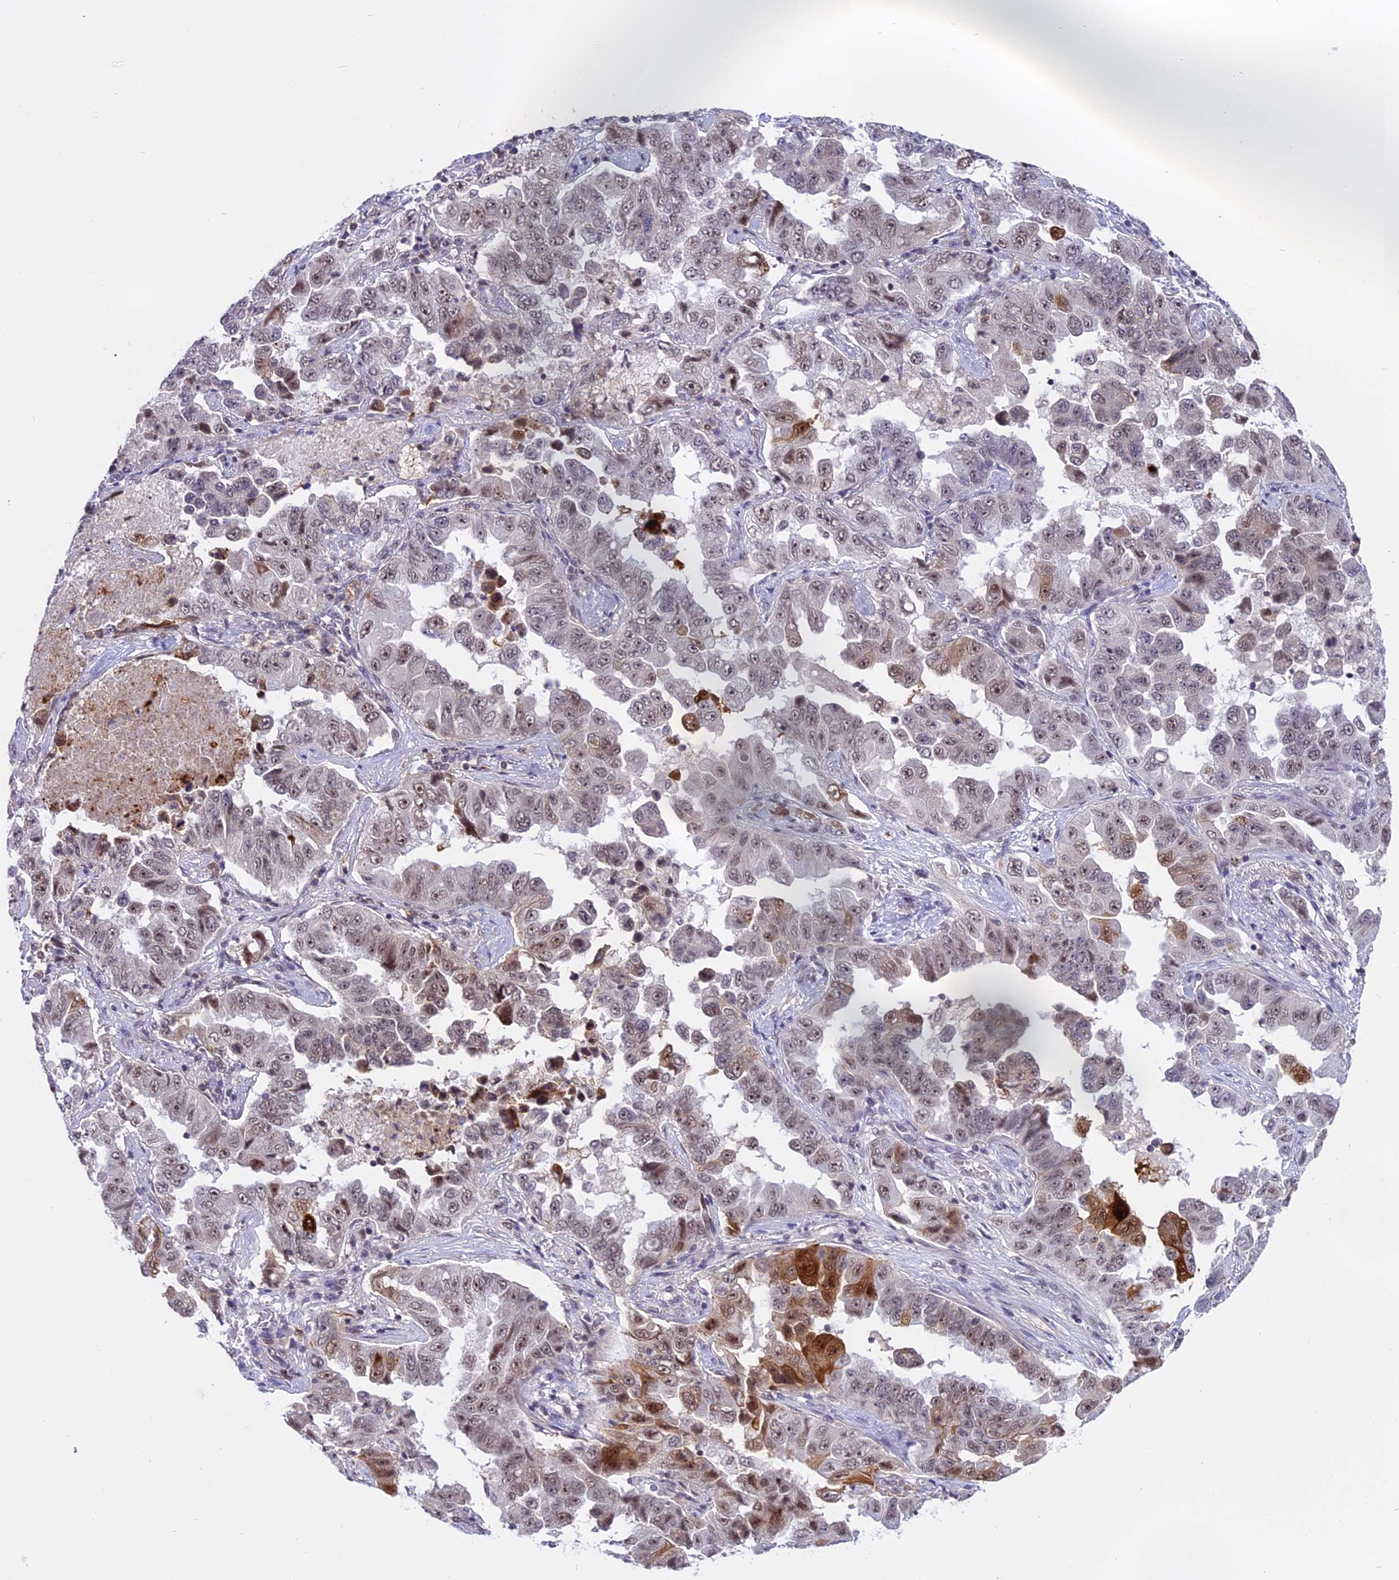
{"staining": {"intensity": "moderate", "quantity": "<25%", "location": "cytoplasmic/membranous,nuclear"}, "tissue": "lung cancer", "cell_type": "Tumor cells", "image_type": "cancer", "snomed": [{"axis": "morphology", "description": "Adenocarcinoma, NOS"}, {"axis": "topography", "description": "Lung"}], "caption": "Lung adenocarcinoma stained with a brown dye reveals moderate cytoplasmic/membranous and nuclear positive staining in about <25% of tumor cells.", "gene": "TADA3", "patient": {"sex": "female", "age": 51}}